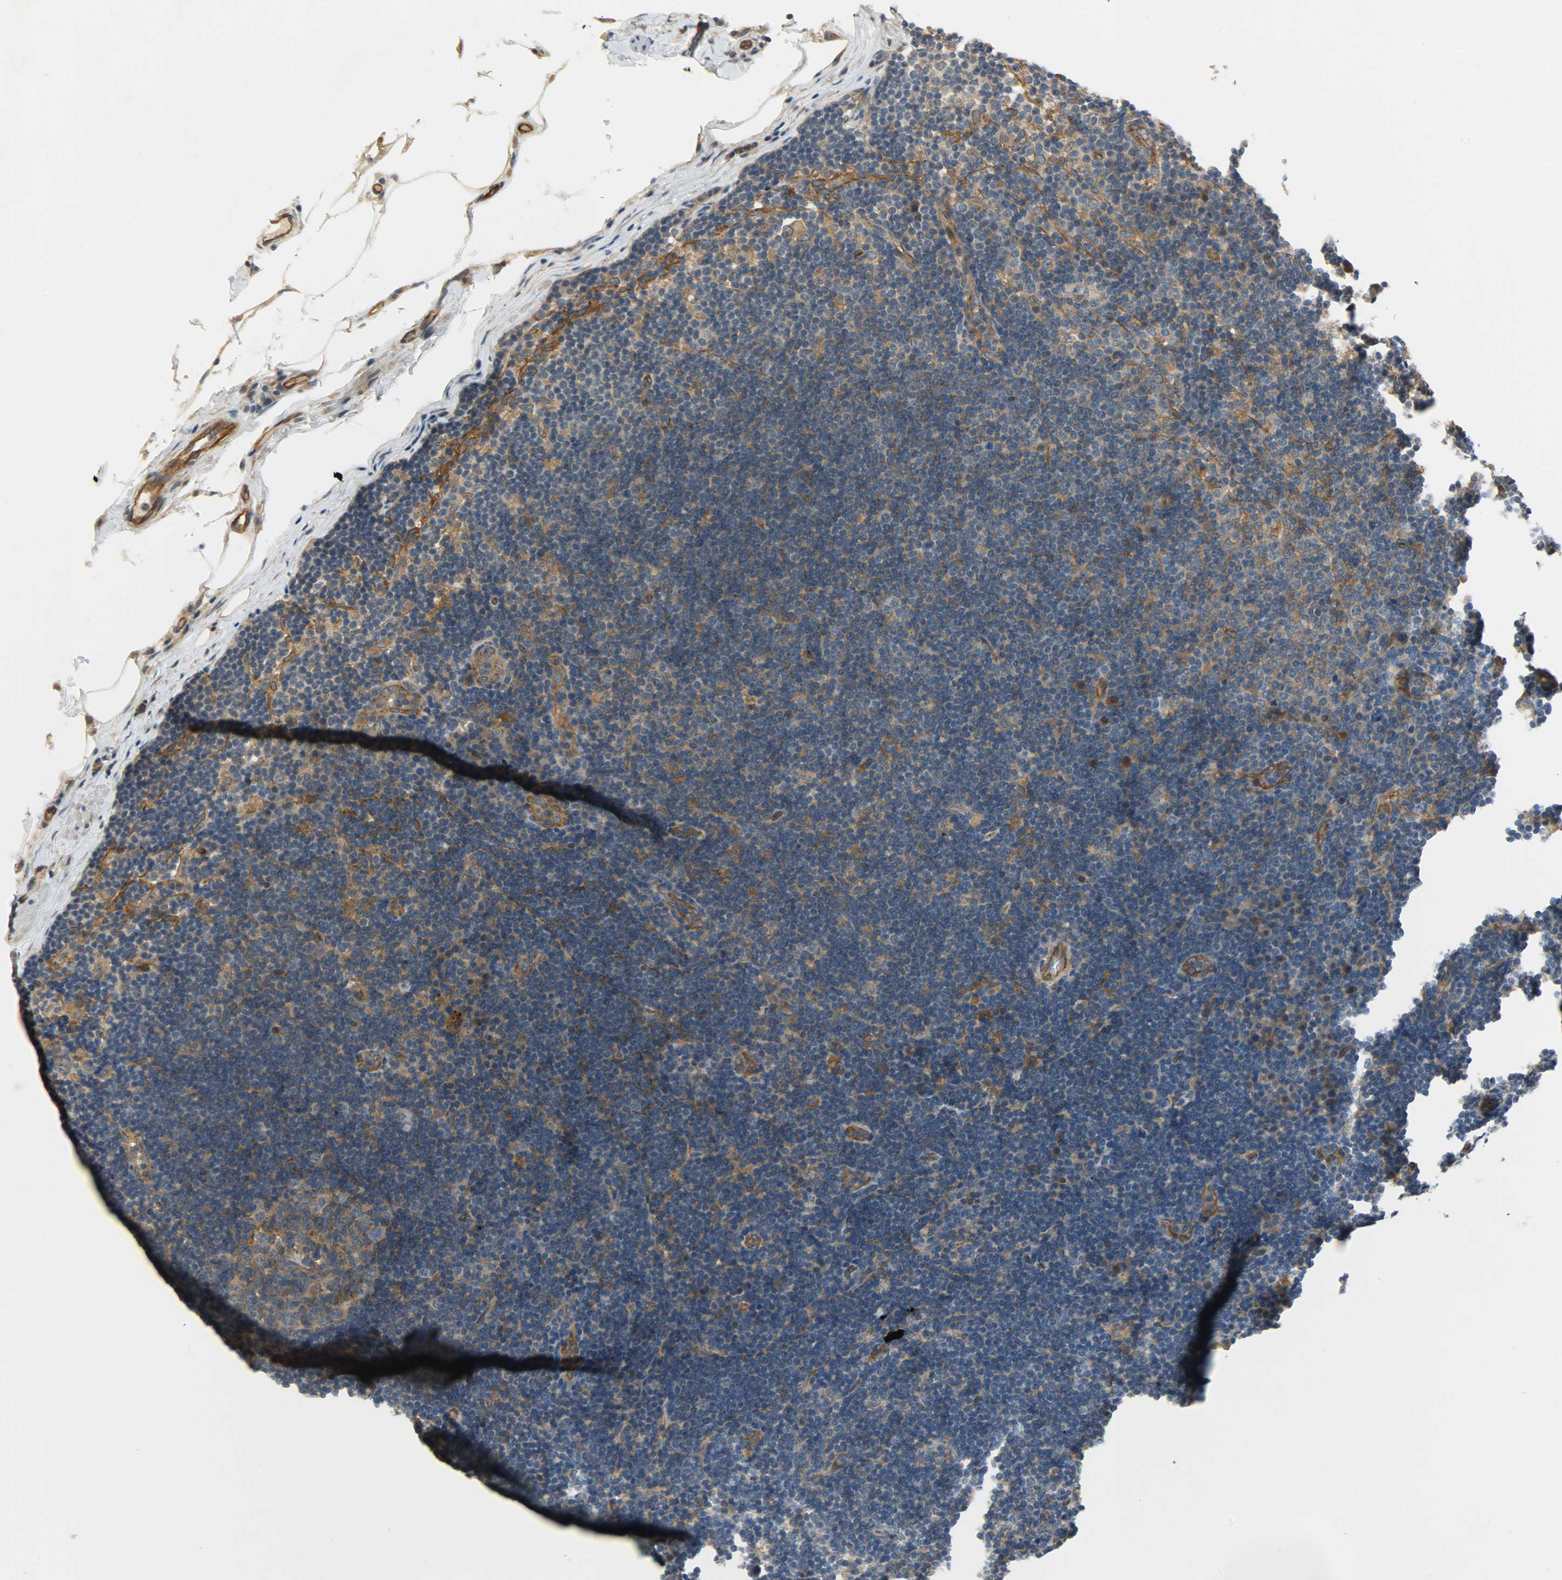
{"staining": {"intensity": "moderate", "quantity": ">75%", "location": "cytoplasmic/membranous"}, "tissue": "lymph node", "cell_type": "Germinal center cells", "image_type": "normal", "snomed": [{"axis": "morphology", "description": "Normal tissue, NOS"}, {"axis": "morphology", "description": "Squamous cell carcinoma, metastatic, NOS"}, {"axis": "topography", "description": "Lymph node"}], "caption": "Benign lymph node was stained to show a protein in brown. There is medium levels of moderate cytoplasmic/membranous staining in about >75% of germinal center cells. (DAB (3,3'-diaminobenzidine) IHC with brightfield microscopy, high magnification).", "gene": "KIAA1217", "patient": {"sex": "female", "age": 53}}